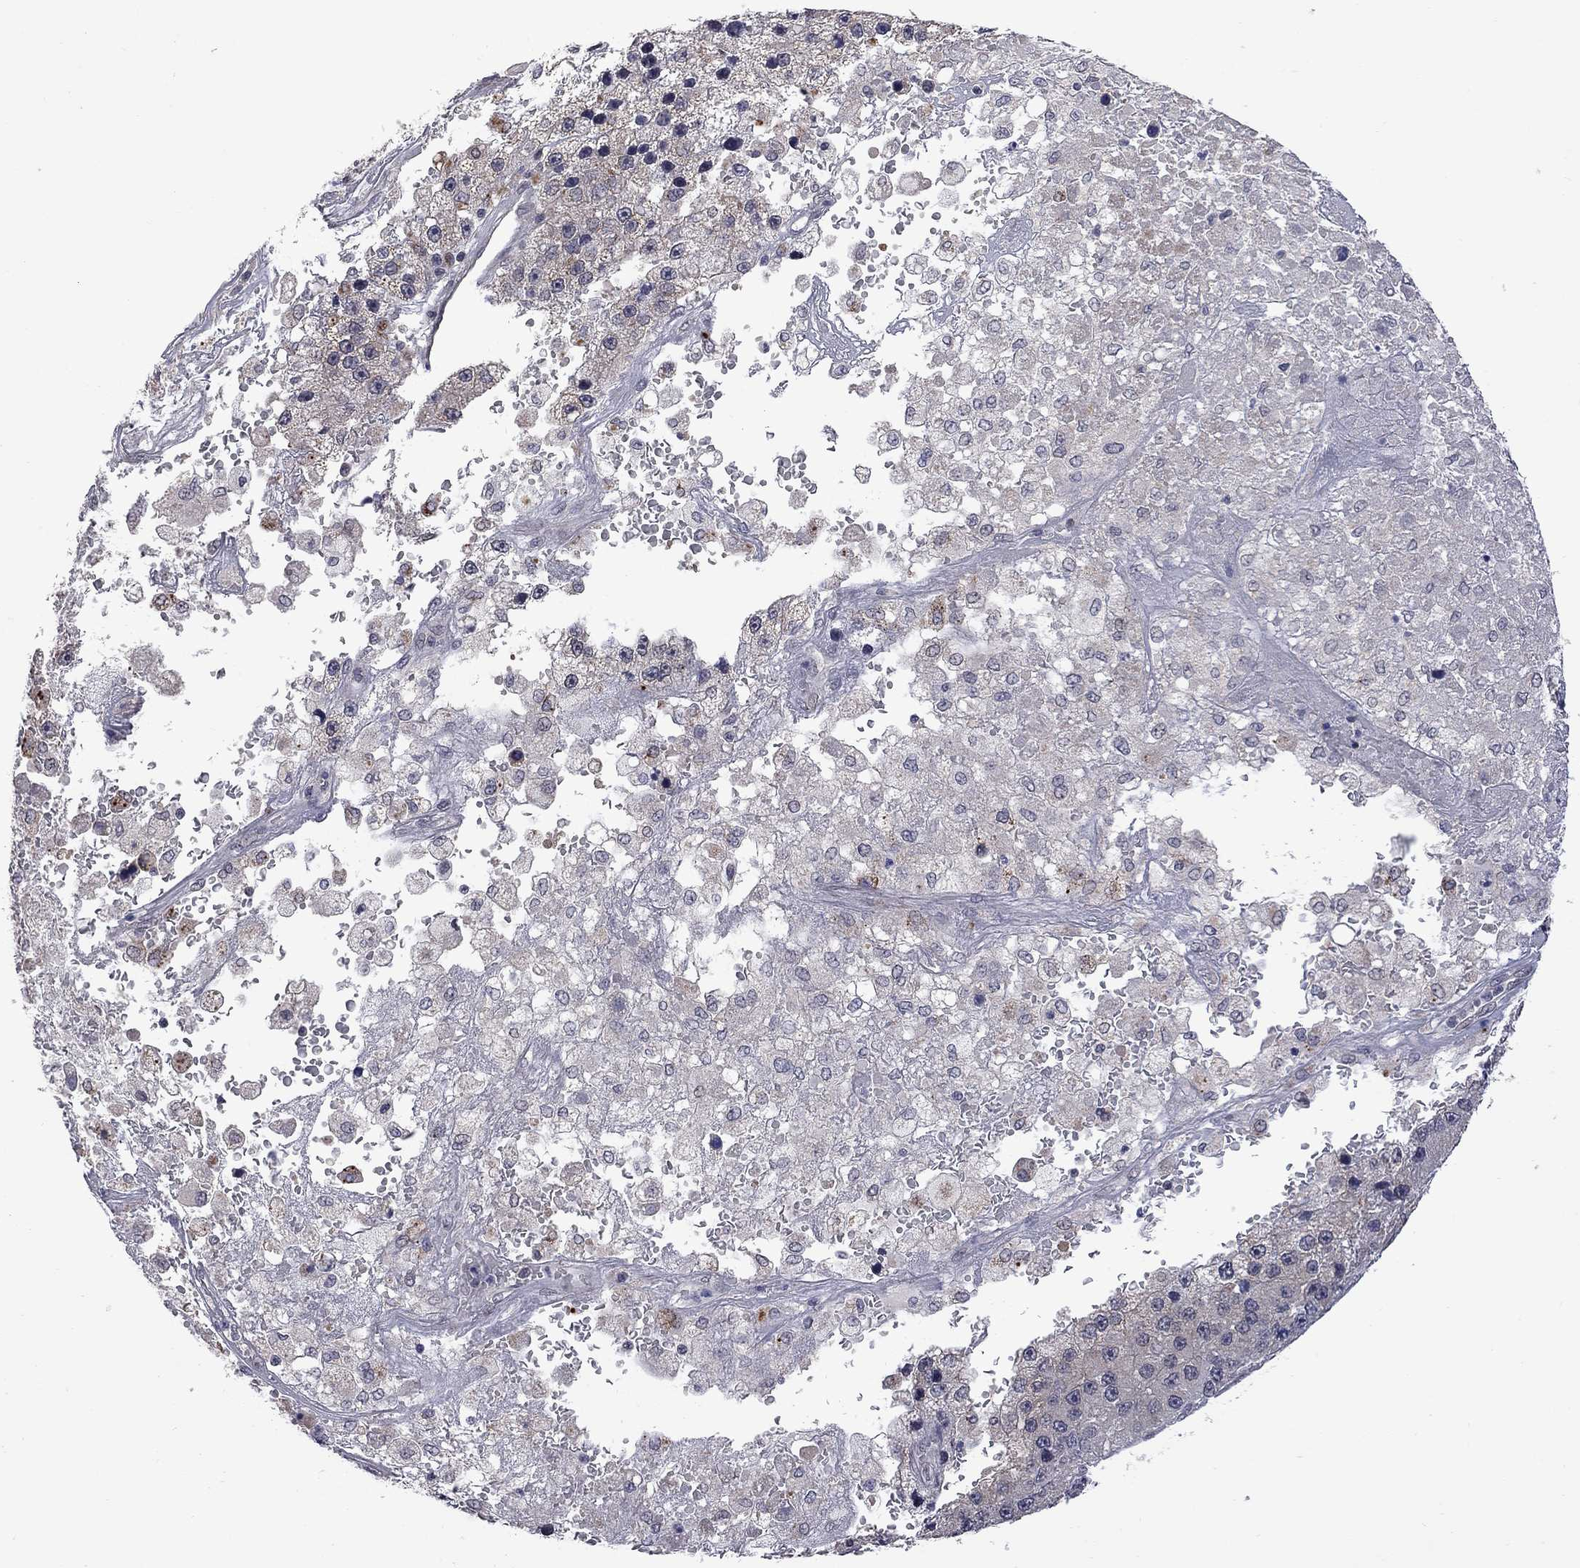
{"staining": {"intensity": "negative", "quantity": "none", "location": "none"}, "tissue": "liver cancer", "cell_type": "Tumor cells", "image_type": "cancer", "snomed": [{"axis": "morphology", "description": "Carcinoma, Hepatocellular, NOS"}, {"axis": "topography", "description": "Liver"}], "caption": "High power microscopy micrograph of an immunohistochemistry histopathology image of hepatocellular carcinoma (liver), revealing no significant staining in tumor cells.", "gene": "FABP12", "patient": {"sex": "female", "age": 73}}